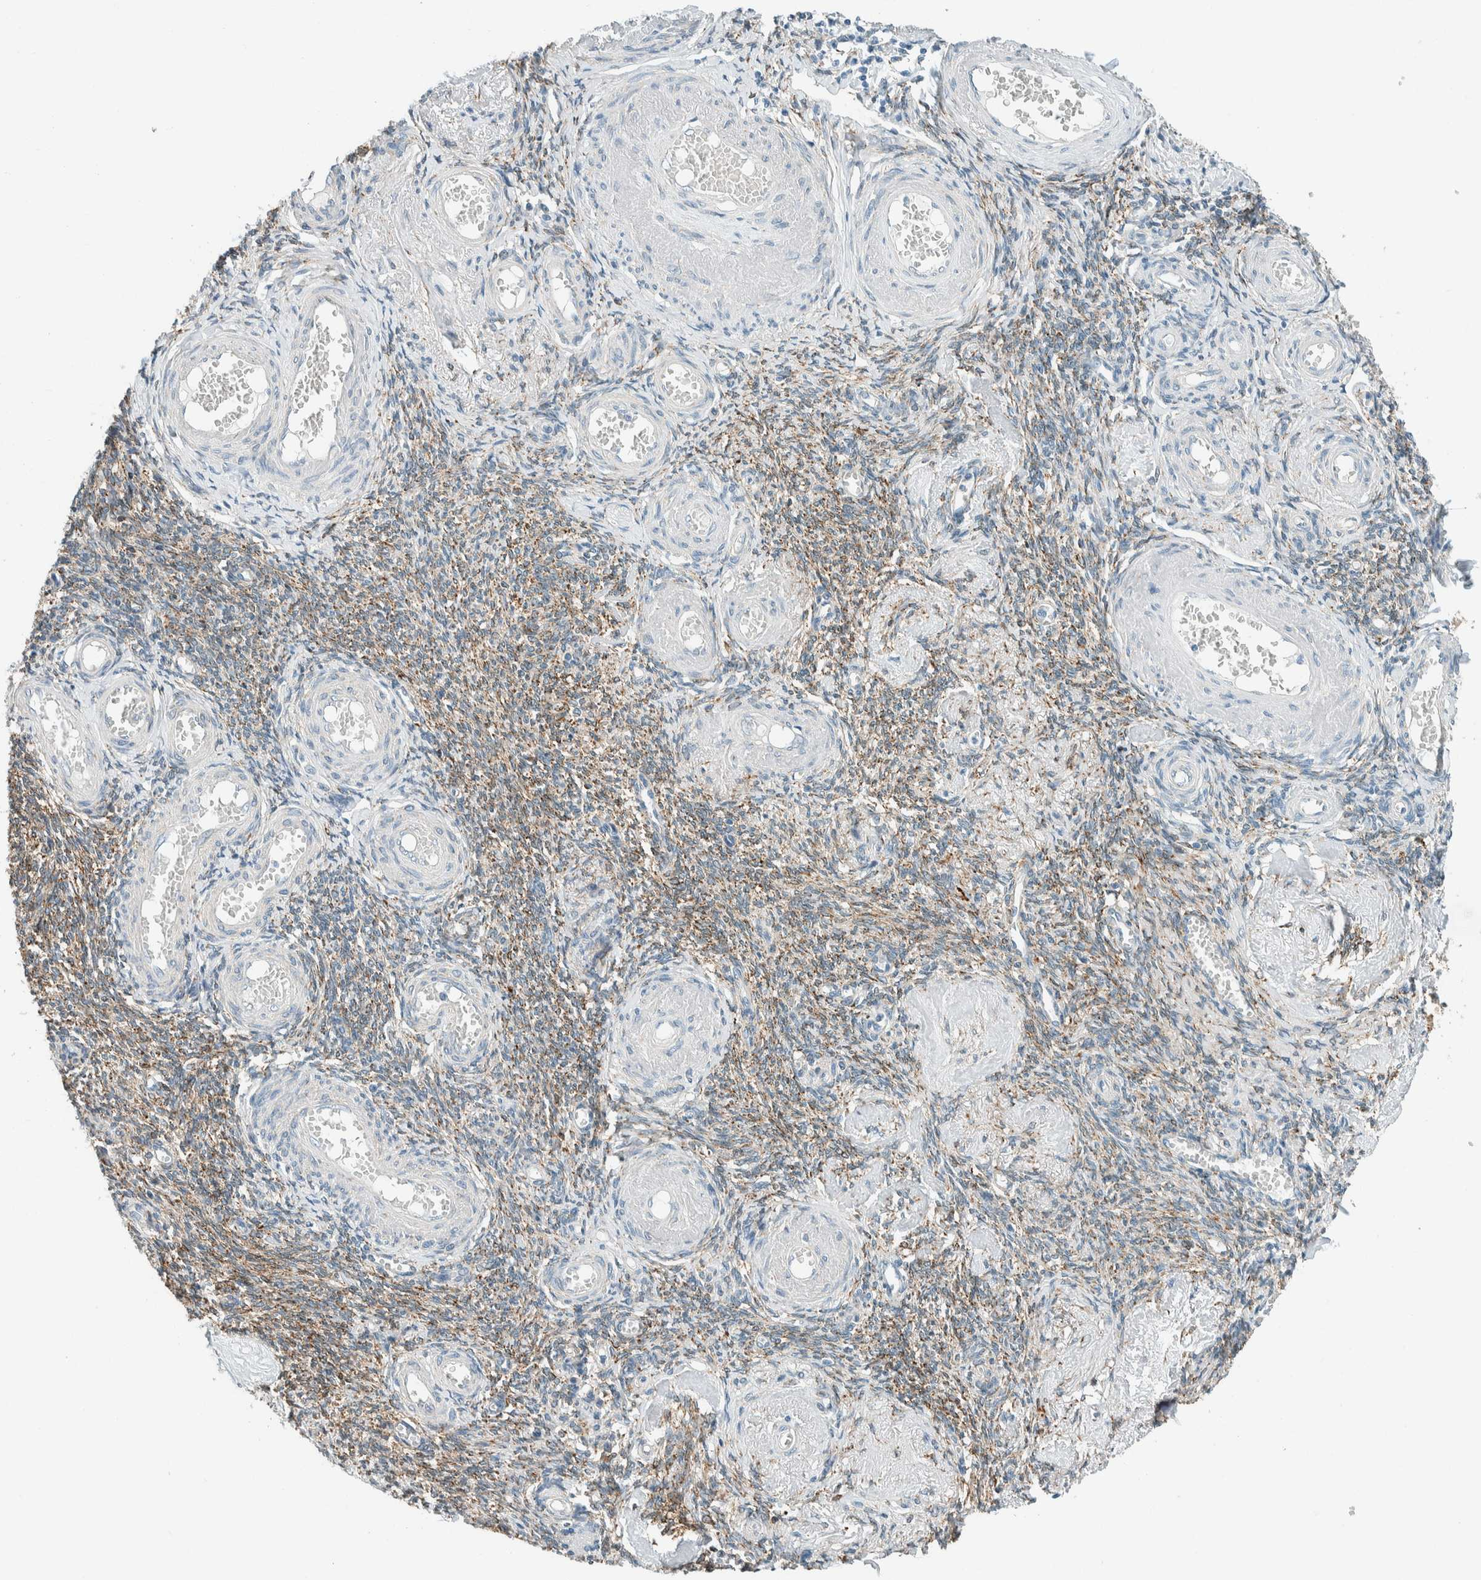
{"staining": {"intensity": "negative", "quantity": "none", "location": "none"}, "tissue": "adipose tissue", "cell_type": "Adipocytes", "image_type": "normal", "snomed": [{"axis": "morphology", "description": "Normal tissue, NOS"}, {"axis": "topography", "description": "Vascular tissue"}, {"axis": "topography", "description": "Fallopian tube"}, {"axis": "topography", "description": "Ovary"}], "caption": "High power microscopy histopathology image of an immunohistochemistry image of unremarkable adipose tissue, revealing no significant positivity in adipocytes.", "gene": "ALDH7A1", "patient": {"sex": "female", "age": 67}}